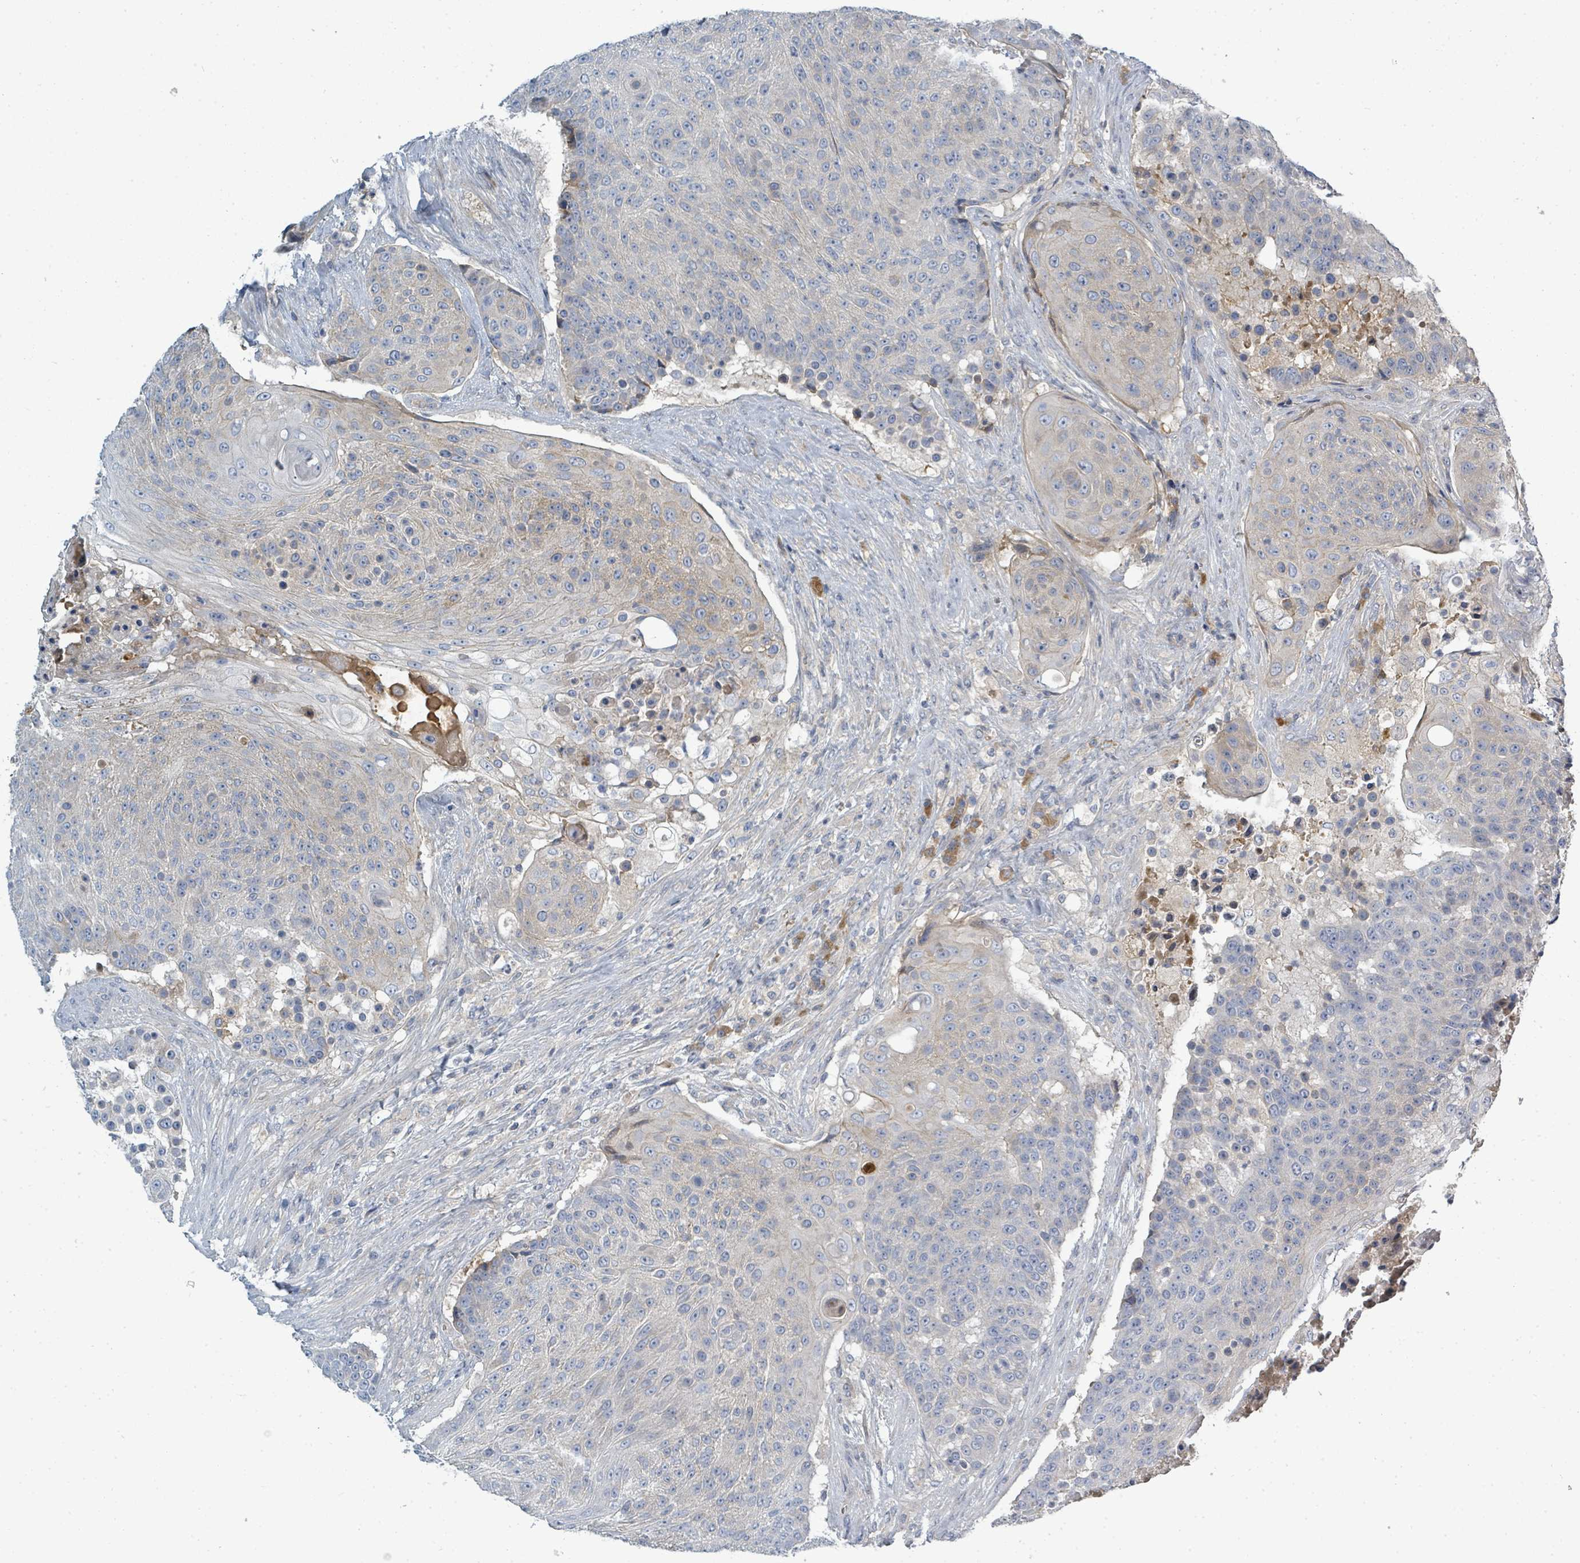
{"staining": {"intensity": "negative", "quantity": "none", "location": "none"}, "tissue": "urothelial cancer", "cell_type": "Tumor cells", "image_type": "cancer", "snomed": [{"axis": "morphology", "description": "Urothelial carcinoma, High grade"}, {"axis": "topography", "description": "Urinary bladder"}], "caption": "Human urothelial carcinoma (high-grade) stained for a protein using IHC exhibits no expression in tumor cells.", "gene": "SLC25A23", "patient": {"sex": "female", "age": 63}}